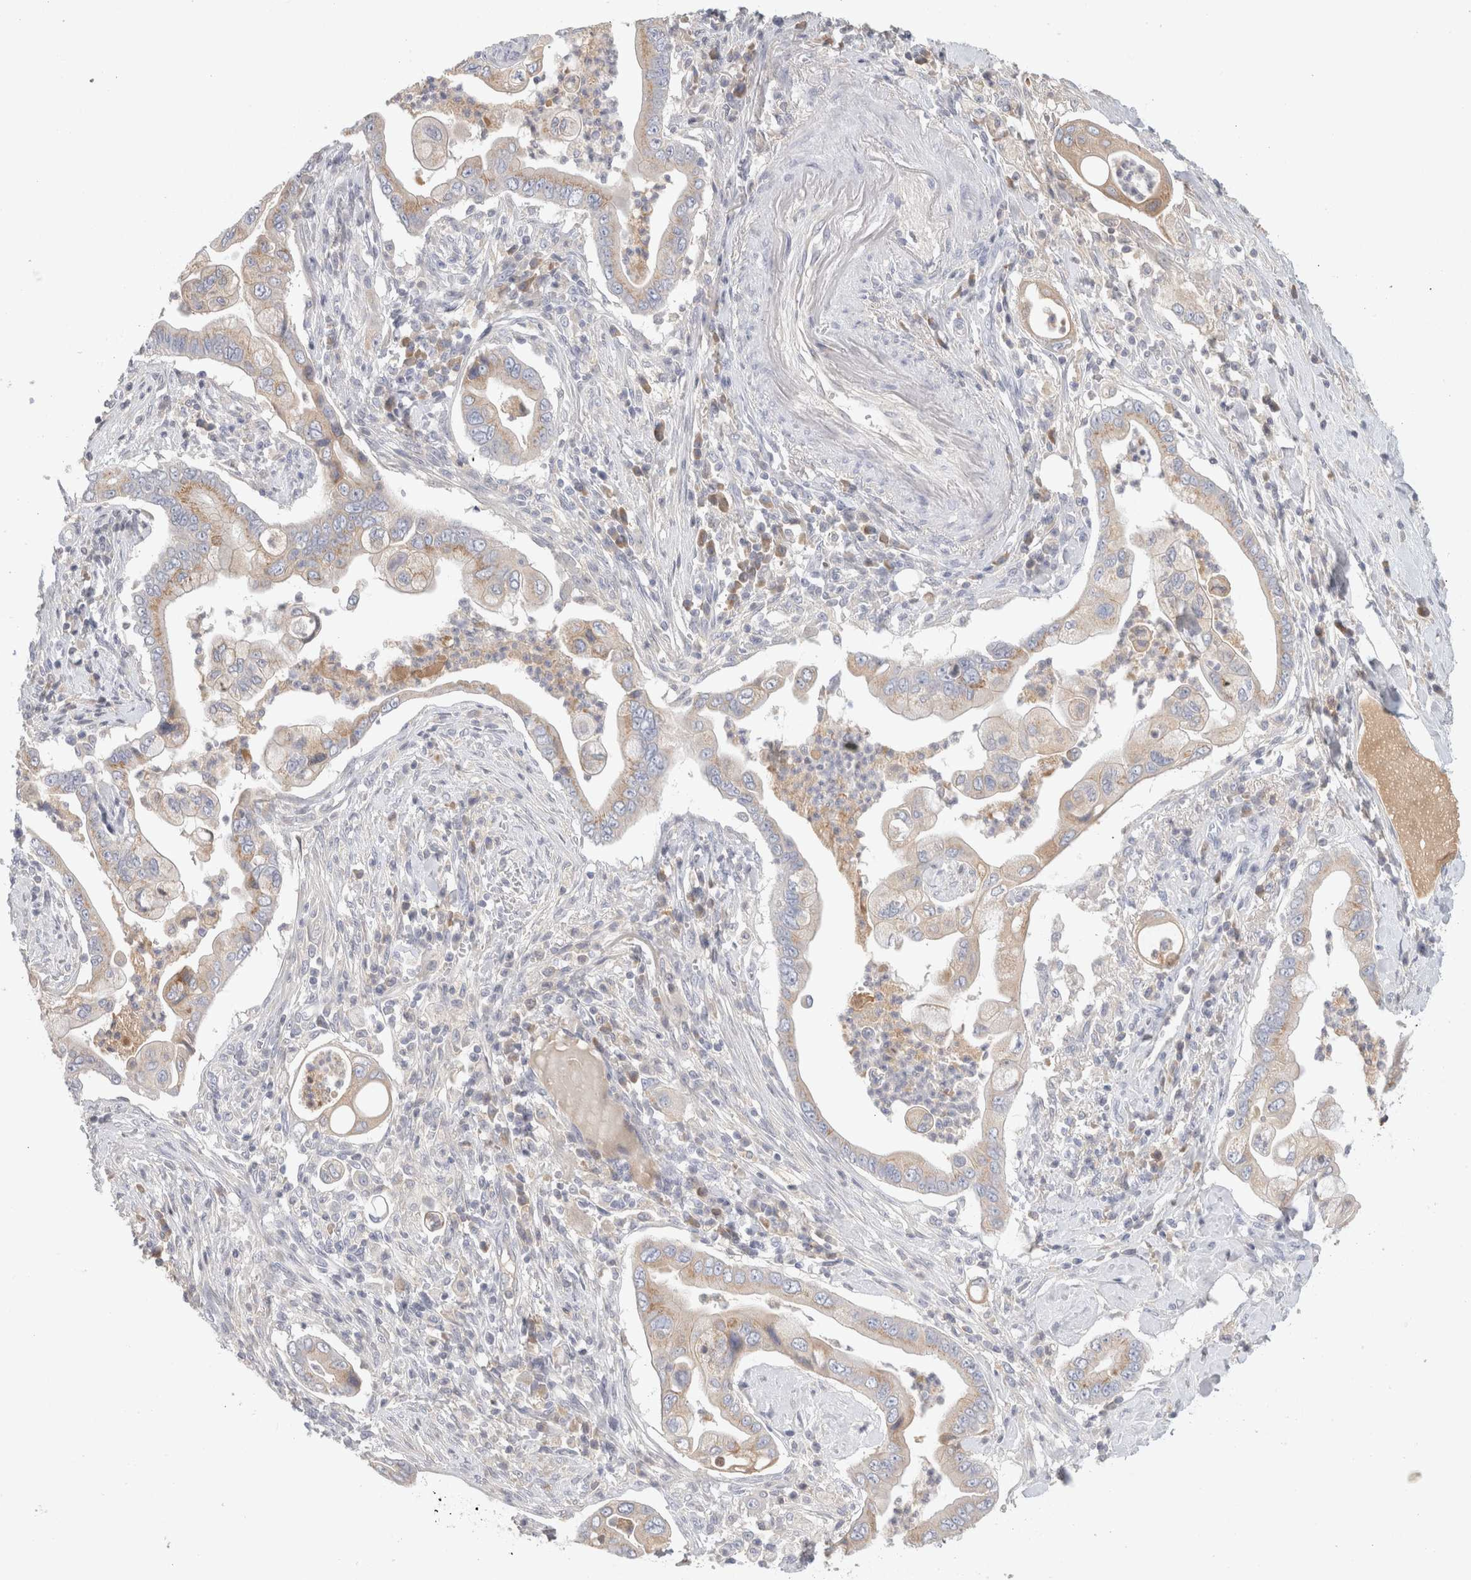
{"staining": {"intensity": "weak", "quantity": ">75%", "location": "cytoplasmic/membranous"}, "tissue": "pancreatic cancer", "cell_type": "Tumor cells", "image_type": "cancer", "snomed": [{"axis": "morphology", "description": "Adenocarcinoma, NOS"}, {"axis": "topography", "description": "Pancreas"}], "caption": "Pancreatic cancer (adenocarcinoma) was stained to show a protein in brown. There is low levels of weak cytoplasmic/membranous positivity in about >75% of tumor cells. Using DAB (brown) and hematoxylin (blue) stains, captured at high magnification using brightfield microscopy.", "gene": "STK31", "patient": {"sex": "male", "age": 78}}